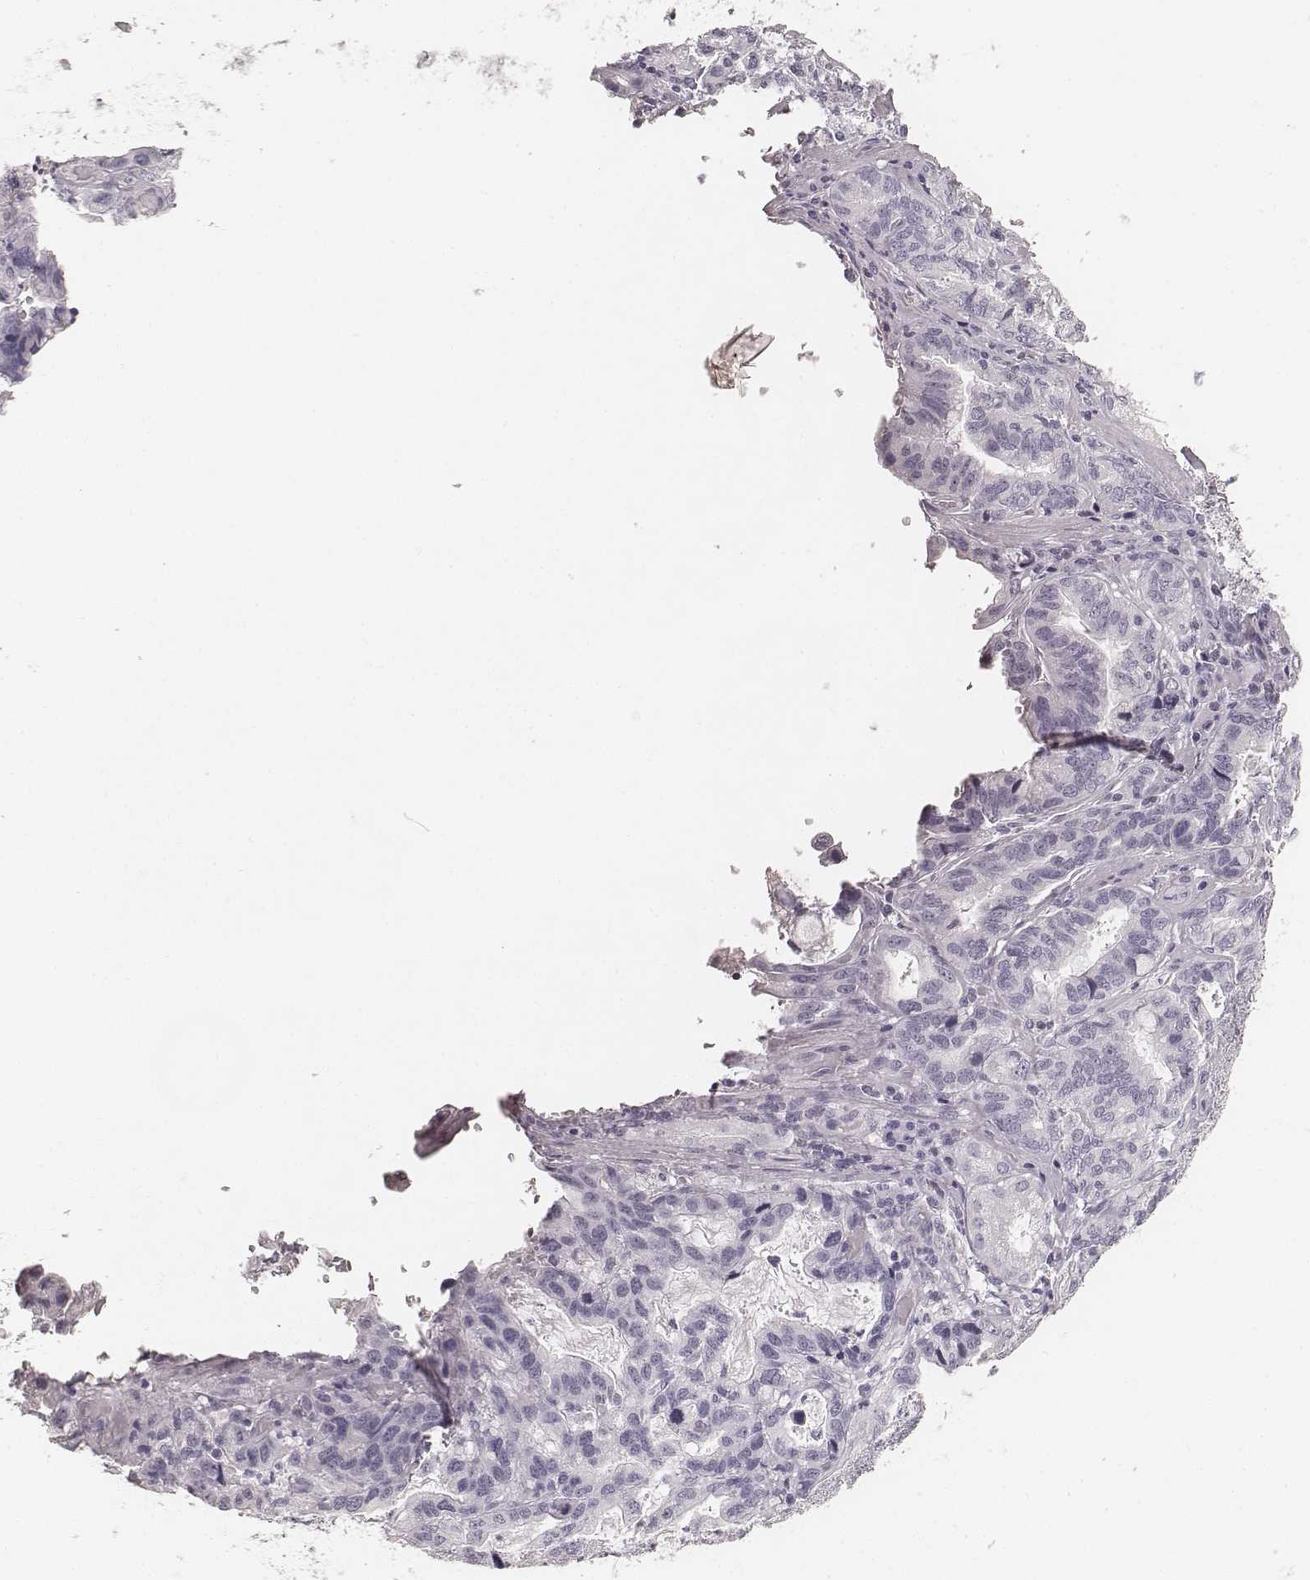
{"staining": {"intensity": "negative", "quantity": "none", "location": "none"}, "tissue": "stomach cancer", "cell_type": "Tumor cells", "image_type": "cancer", "snomed": [{"axis": "morphology", "description": "Adenocarcinoma, NOS"}, {"axis": "topography", "description": "Stomach, lower"}], "caption": "This is an IHC histopathology image of adenocarcinoma (stomach). There is no positivity in tumor cells.", "gene": "HNF4G", "patient": {"sex": "female", "age": 76}}